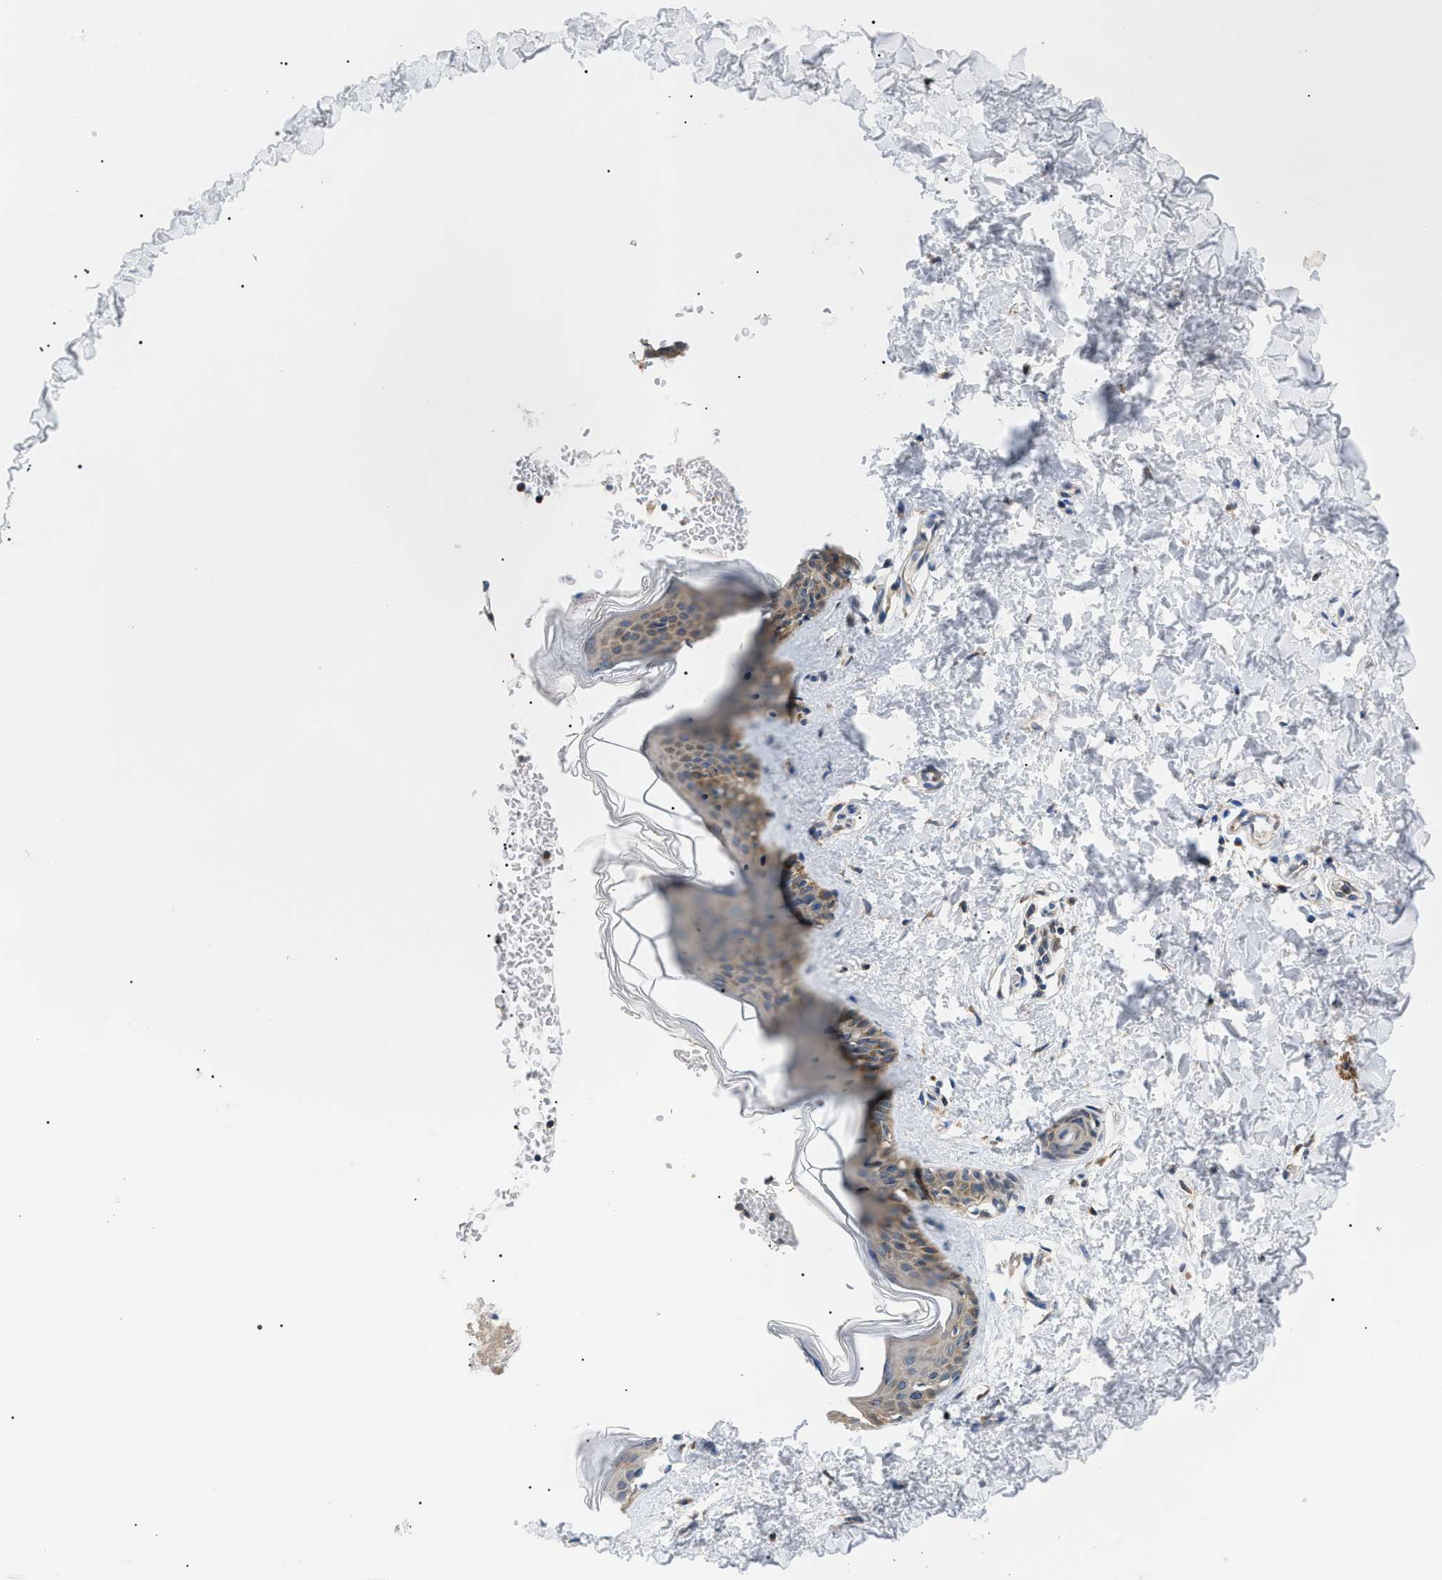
{"staining": {"intensity": "strong", "quantity": ">75%", "location": "cytoplasmic/membranous"}, "tissue": "skin", "cell_type": "Fibroblasts", "image_type": "normal", "snomed": [{"axis": "morphology", "description": "Normal tissue, NOS"}, {"axis": "topography", "description": "Skin"}], "caption": "Normal skin reveals strong cytoplasmic/membranous expression in about >75% of fibroblasts, visualized by immunohistochemistry.", "gene": "DERL1", "patient": {"sex": "female", "age": 41}}